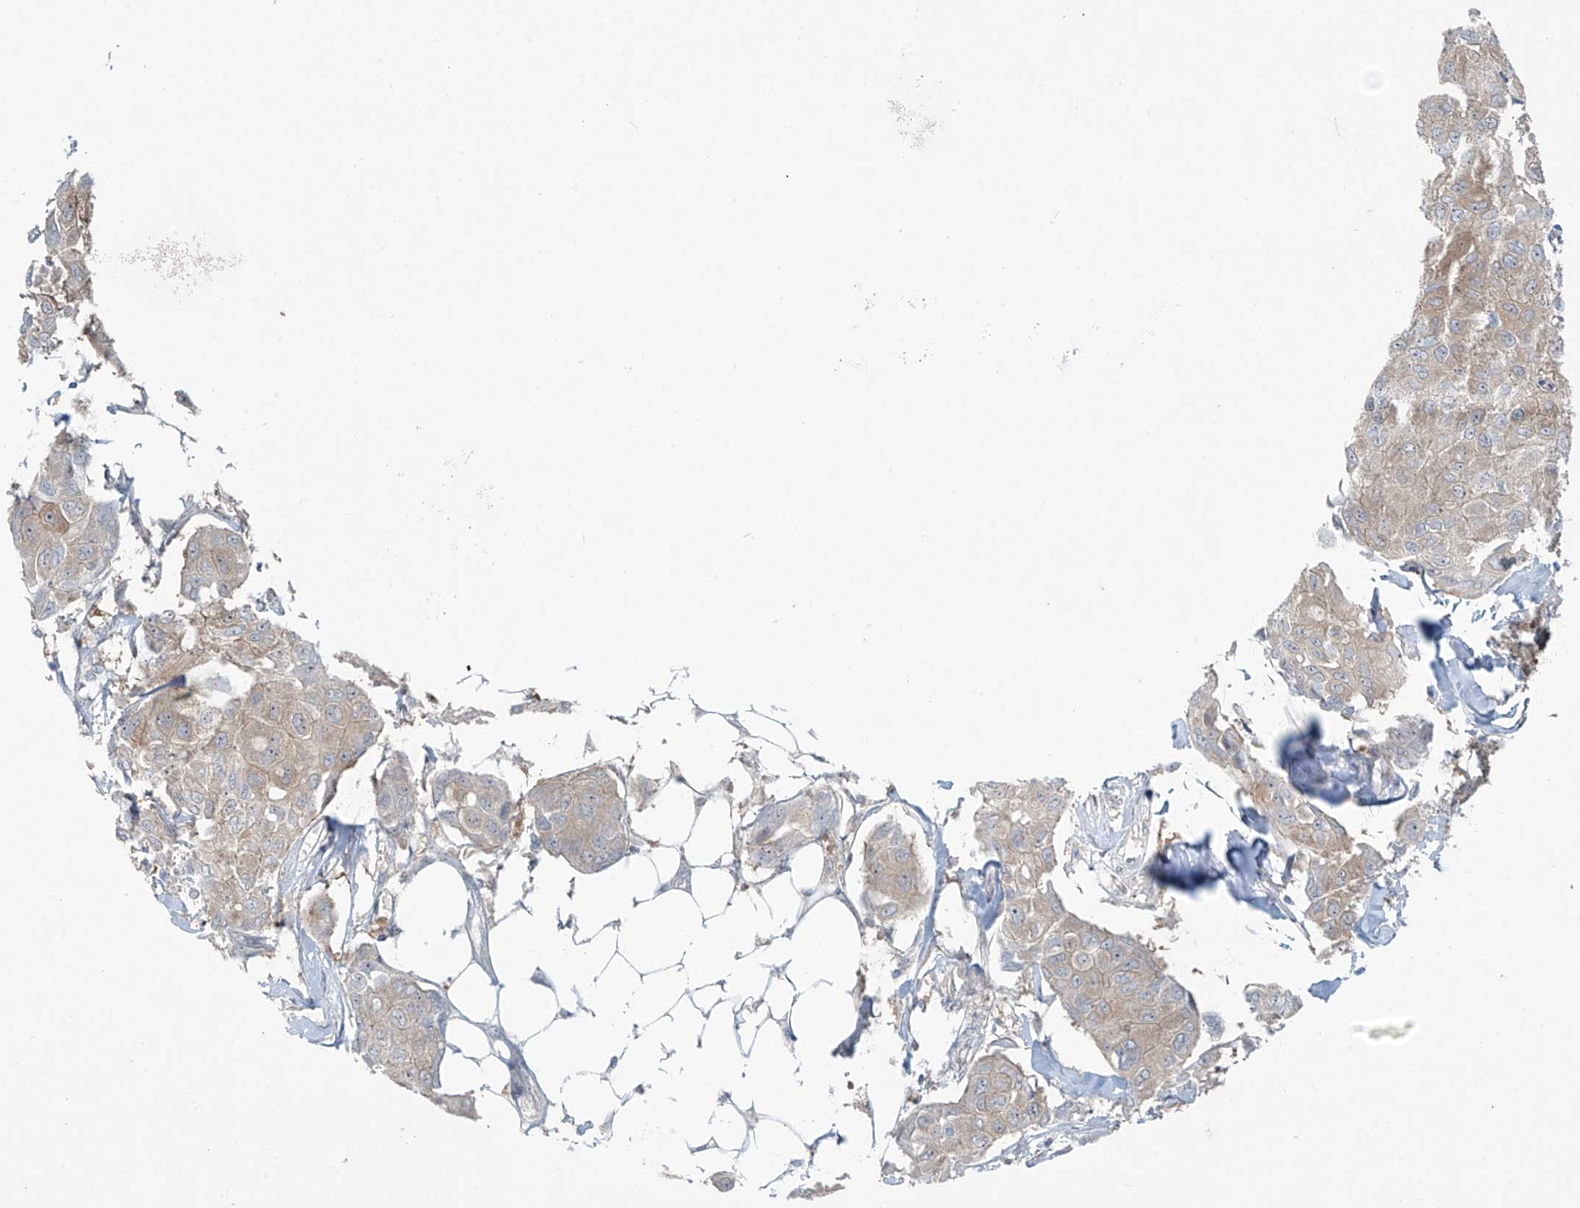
{"staining": {"intensity": "weak", "quantity": "25%-75%", "location": "cytoplasmic/membranous"}, "tissue": "breast cancer", "cell_type": "Tumor cells", "image_type": "cancer", "snomed": [{"axis": "morphology", "description": "Duct carcinoma"}, {"axis": "topography", "description": "Breast"}], "caption": "Invasive ductal carcinoma (breast) was stained to show a protein in brown. There is low levels of weak cytoplasmic/membranous staining in about 25%-75% of tumor cells.", "gene": "PPAT", "patient": {"sex": "female", "age": 80}}